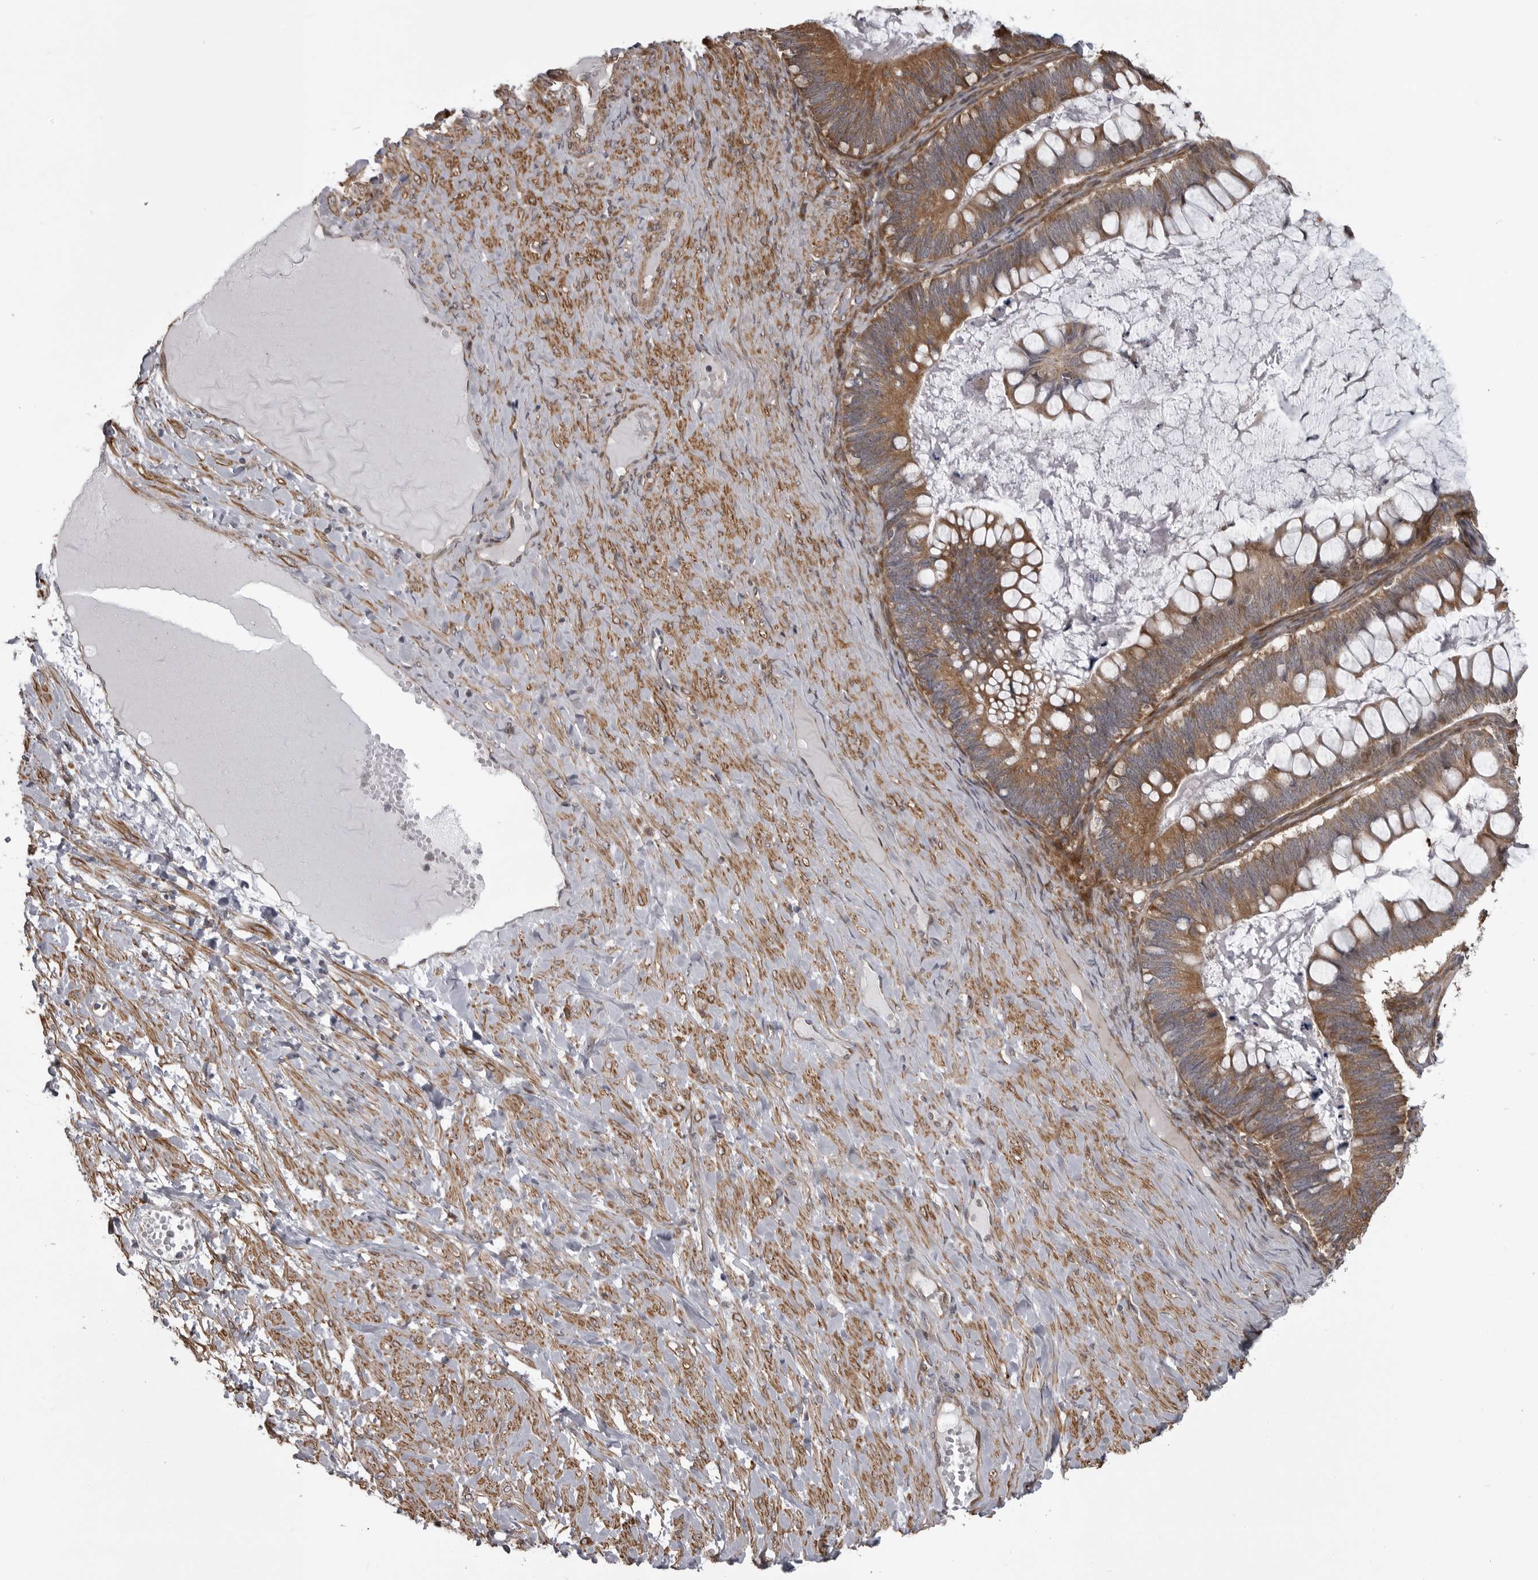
{"staining": {"intensity": "moderate", "quantity": ">75%", "location": "cytoplasmic/membranous"}, "tissue": "ovarian cancer", "cell_type": "Tumor cells", "image_type": "cancer", "snomed": [{"axis": "morphology", "description": "Cystadenocarcinoma, mucinous, NOS"}, {"axis": "topography", "description": "Ovary"}], "caption": "Tumor cells show moderate cytoplasmic/membranous positivity in about >75% of cells in ovarian cancer (mucinous cystadenocarcinoma). Using DAB (brown) and hematoxylin (blue) stains, captured at high magnification using brightfield microscopy.", "gene": "ZNRF1", "patient": {"sex": "female", "age": 61}}